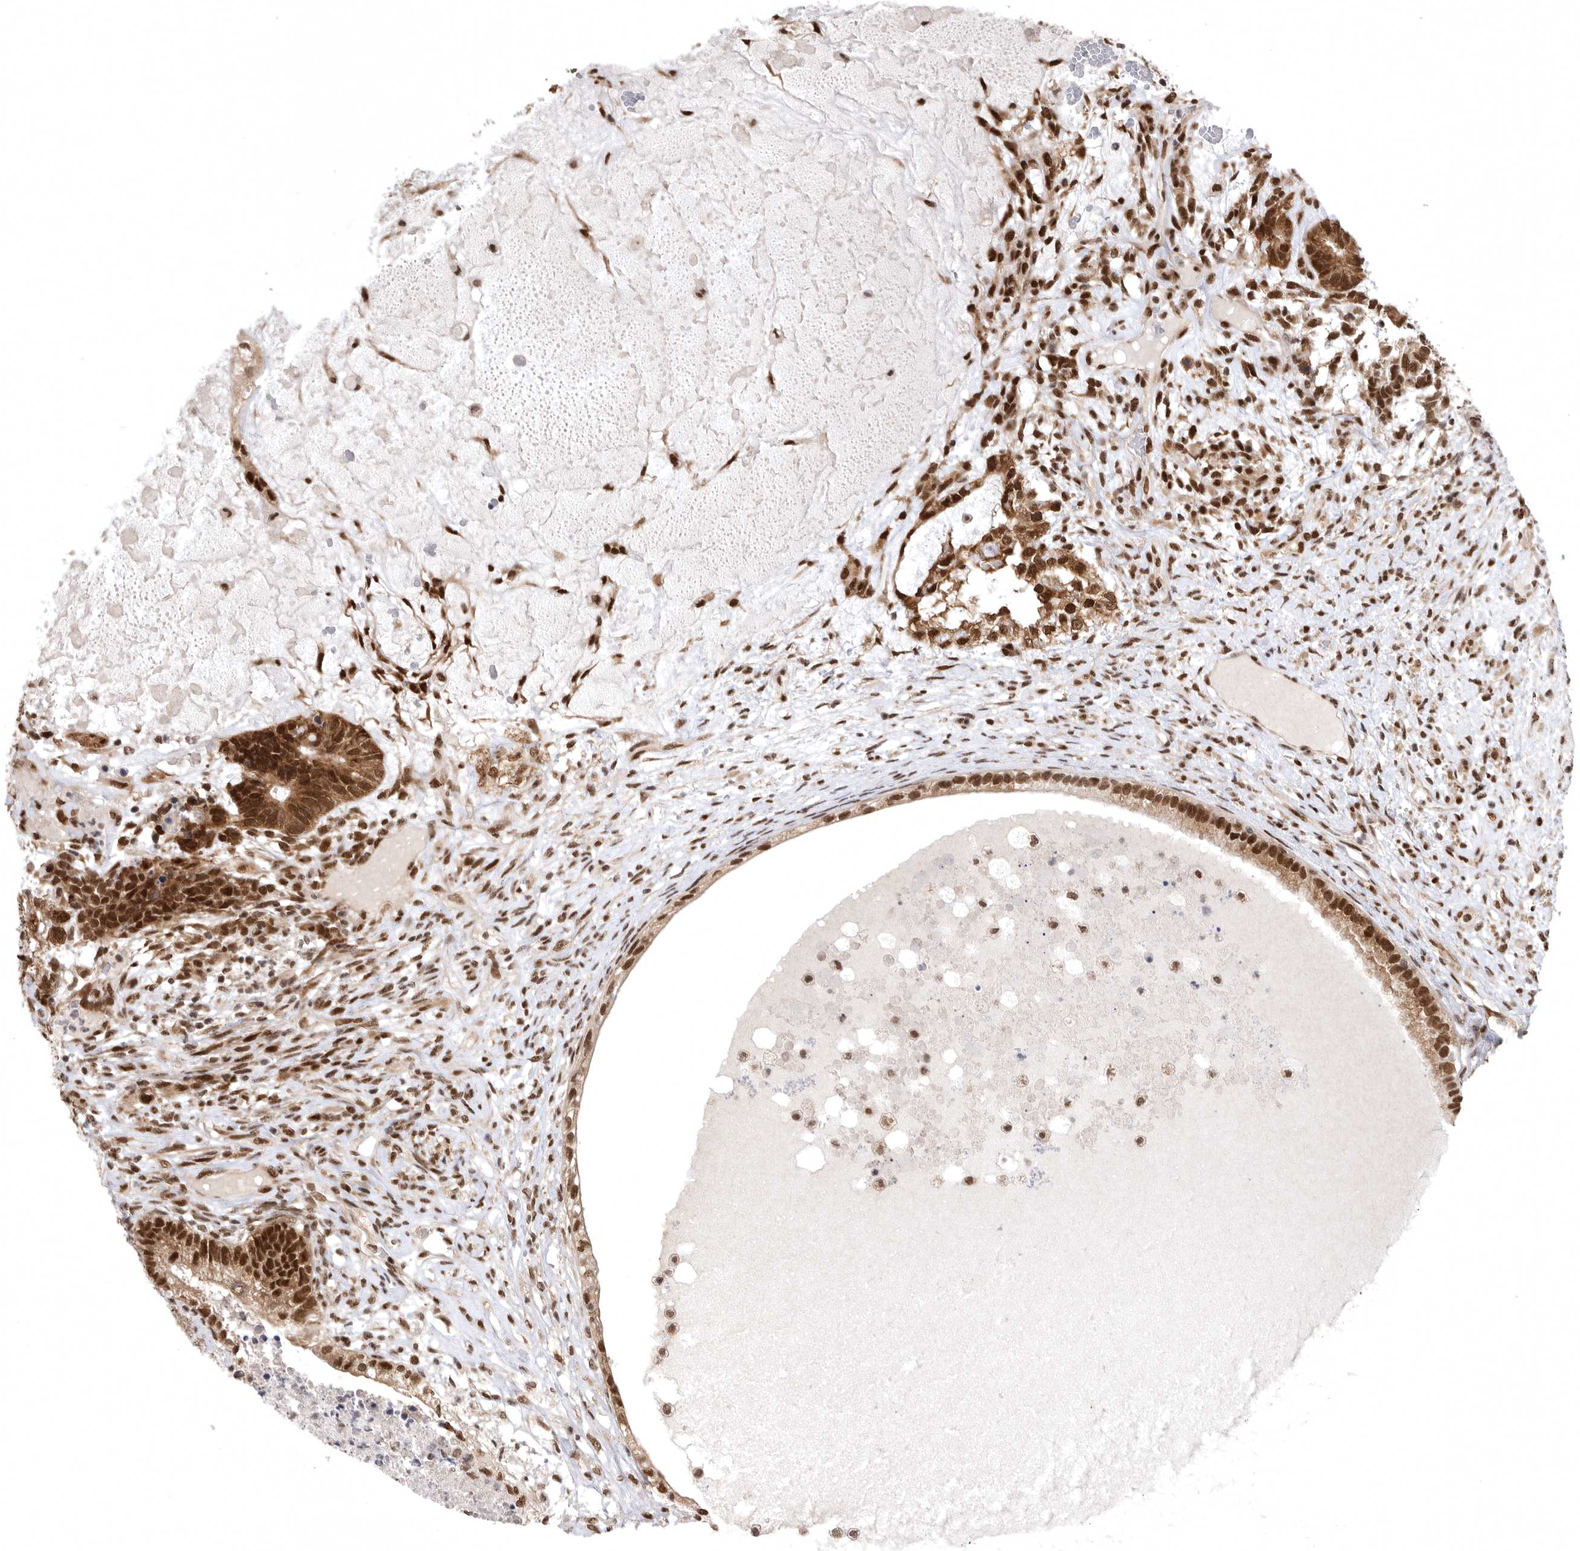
{"staining": {"intensity": "strong", "quantity": ">75%", "location": "cytoplasmic/membranous,nuclear"}, "tissue": "testis cancer", "cell_type": "Tumor cells", "image_type": "cancer", "snomed": [{"axis": "morphology", "description": "Seminoma, NOS"}, {"axis": "morphology", "description": "Carcinoma, Embryonal, NOS"}, {"axis": "topography", "description": "Testis"}], "caption": "An immunohistochemistry micrograph of tumor tissue is shown. Protein staining in brown shows strong cytoplasmic/membranous and nuclear positivity in seminoma (testis) within tumor cells.", "gene": "ZNF830", "patient": {"sex": "male", "age": 28}}